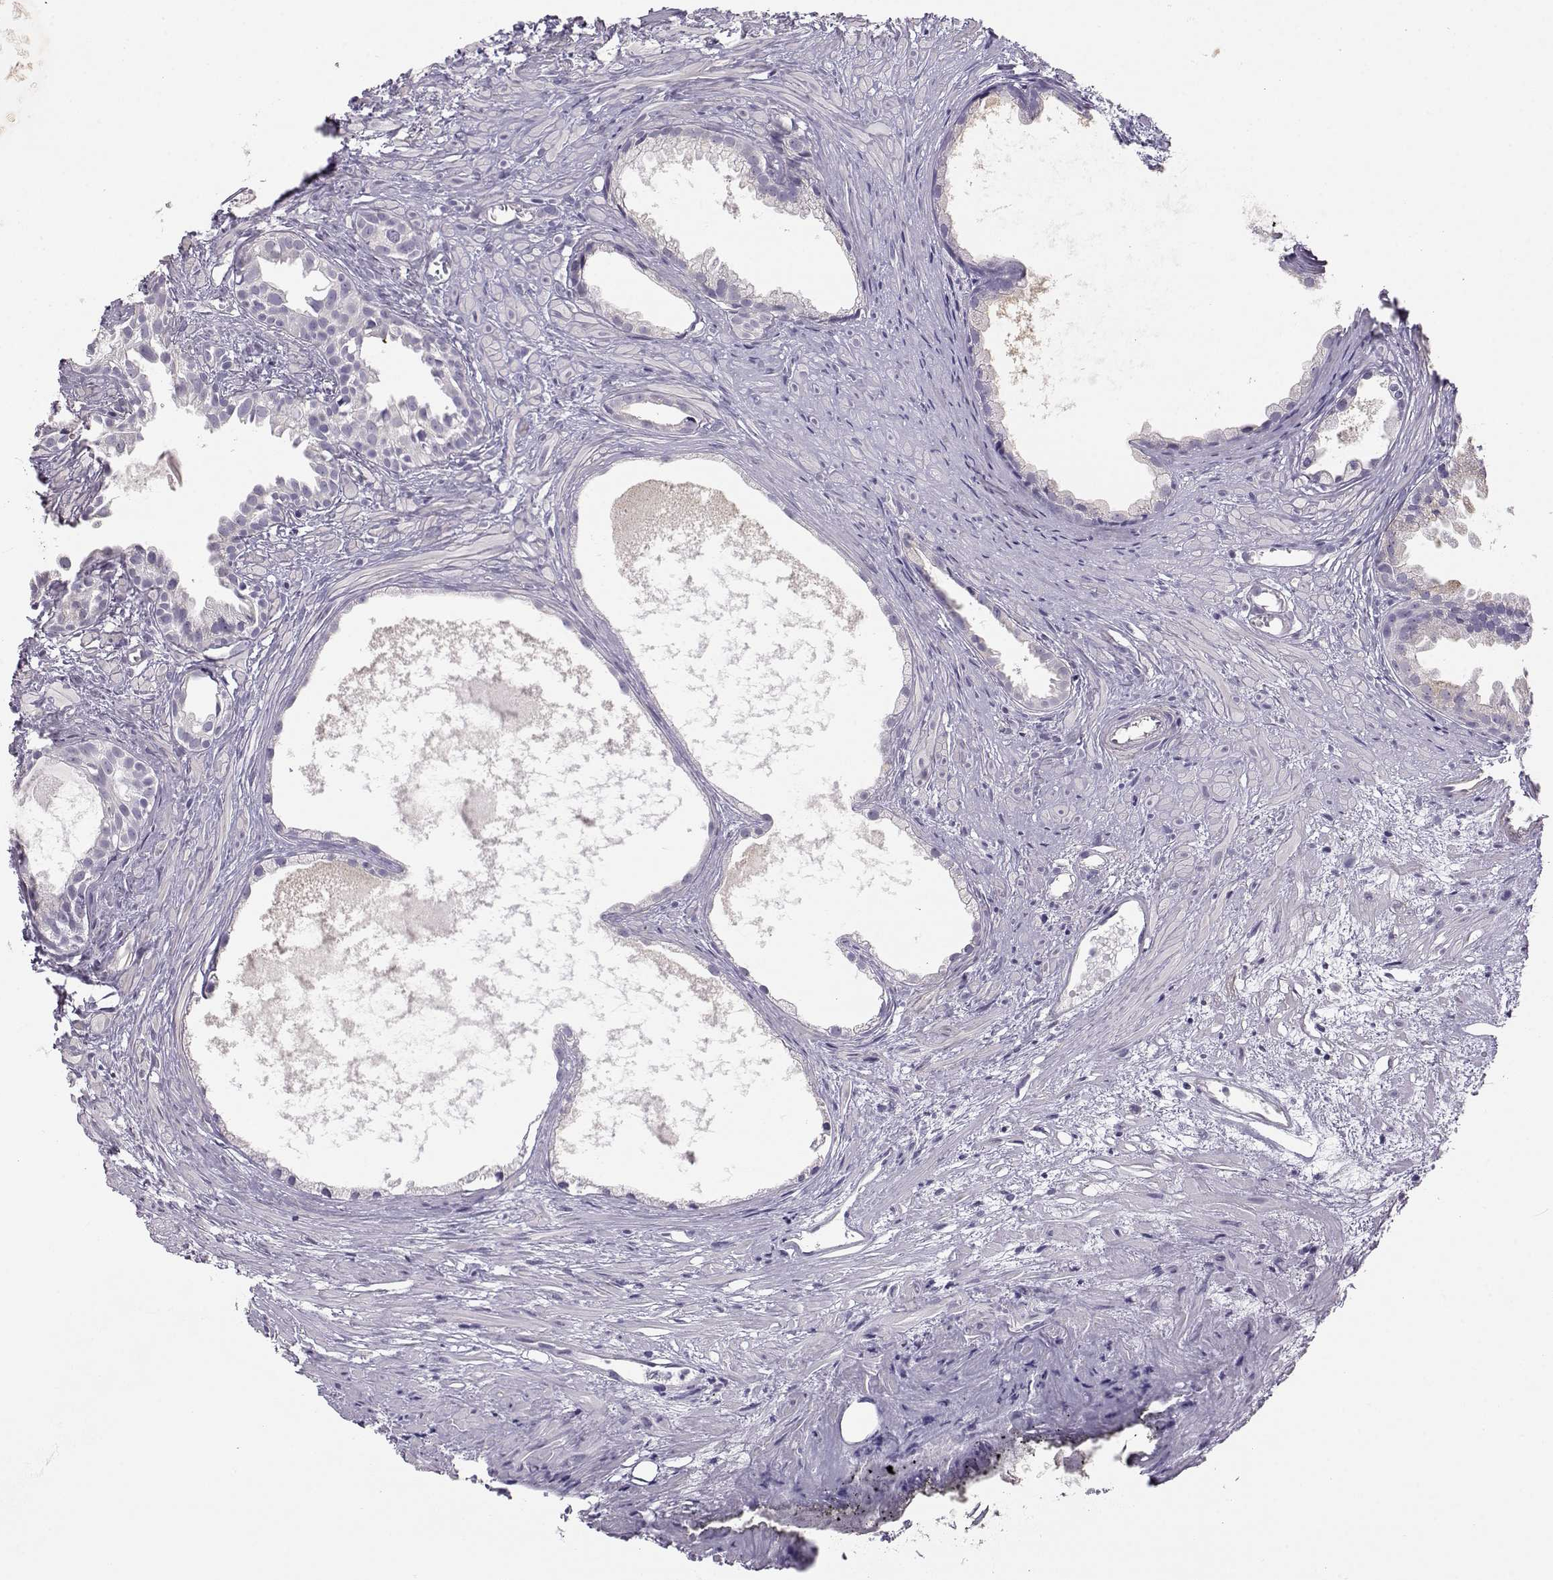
{"staining": {"intensity": "negative", "quantity": "none", "location": "none"}, "tissue": "prostate cancer", "cell_type": "Tumor cells", "image_type": "cancer", "snomed": [{"axis": "morphology", "description": "Adenocarcinoma, High grade"}, {"axis": "topography", "description": "Prostate"}], "caption": "The immunohistochemistry (IHC) micrograph has no significant expression in tumor cells of adenocarcinoma (high-grade) (prostate) tissue.", "gene": "ENDOU", "patient": {"sex": "male", "age": 79}}